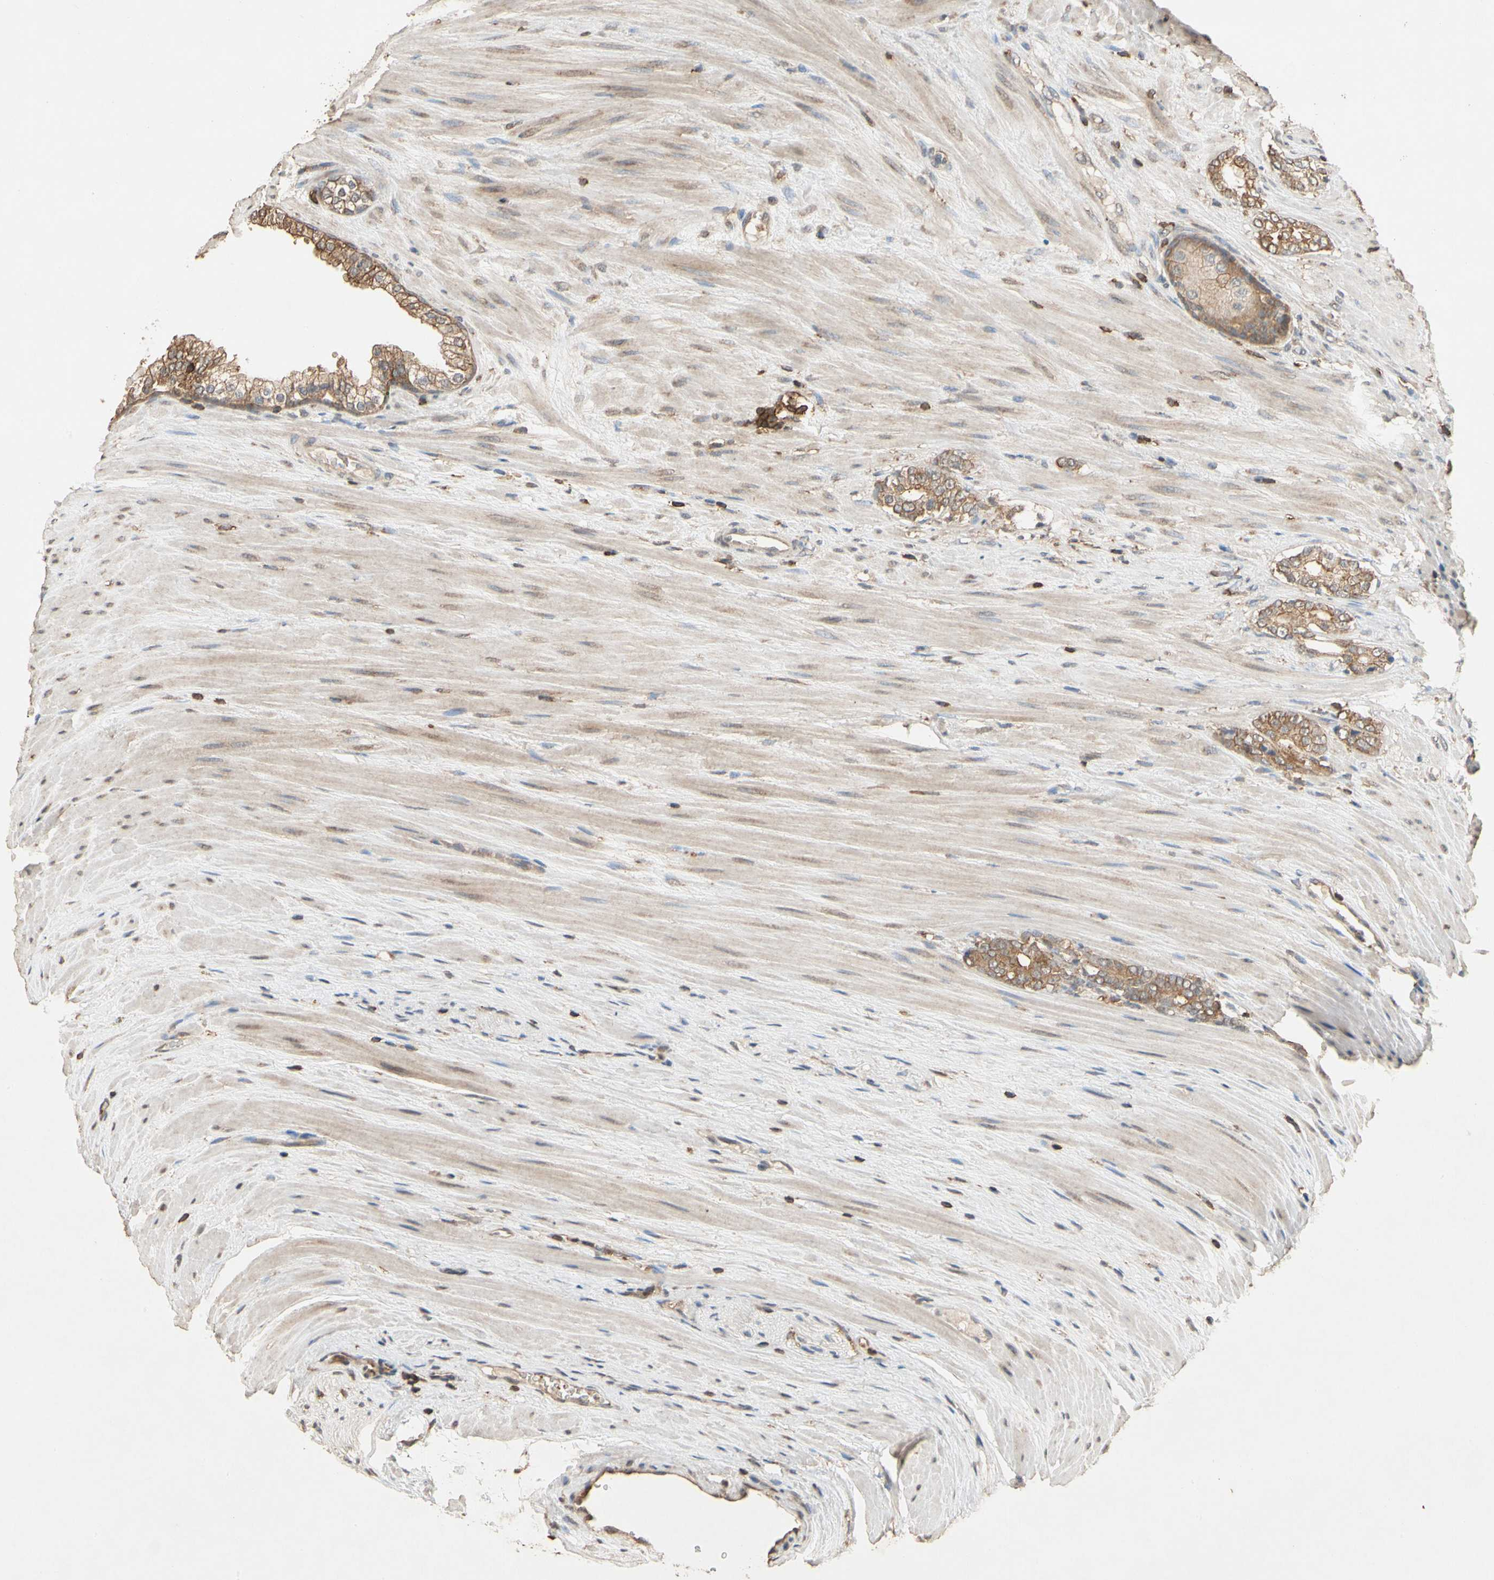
{"staining": {"intensity": "moderate", "quantity": ">75%", "location": "cytoplasmic/membranous"}, "tissue": "prostate cancer", "cell_type": "Tumor cells", "image_type": "cancer", "snomed": [{"axis": "morphology", "description": "Adenocarcinoma, Low grade"}, {"axis": "topography", "description": "Prostate"}], "caption": "Immunohistochemistry (IHC) micrograph of human prostate adenocarcinoma (low-grade) stained for a protein (brown), which exhibits medium levels of moderate cytoplasmic/membranous staining in about >75% of tumor cells.", "gene": "MAP3K10", "patient": {"sex": "male", "age": 58}}